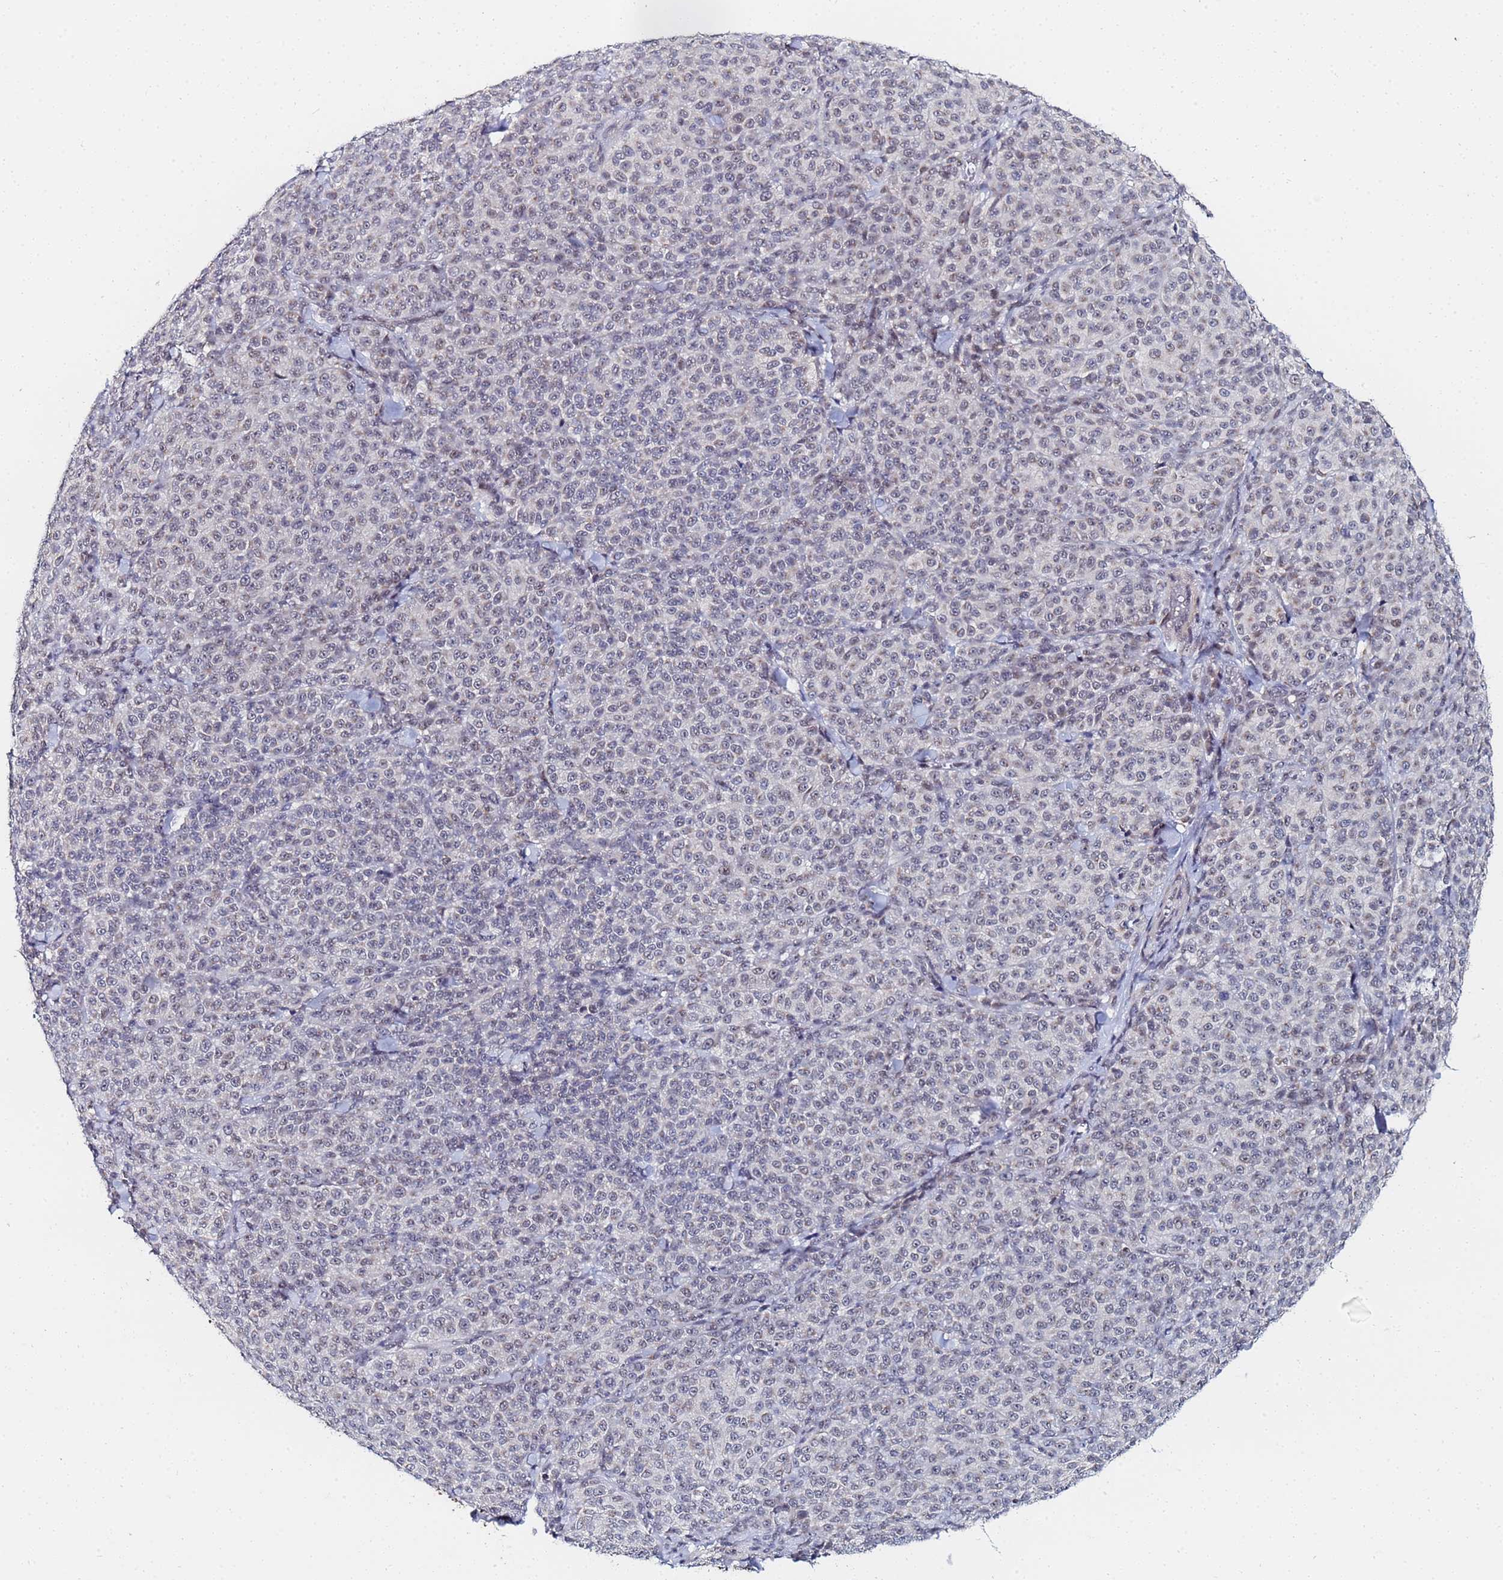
{"staining": {"intensity": "negative", "quantity": "none", "location": "none"}, "tissue": "melanoma", "cell_type": "Tumor cells", "image_type": "cancer", "snomed": [{"axis": "morphology", "description": "Normal tissue, NOS"}, {"axis": "morphology", "description": "Malignant melanoma, NOS"}, {"axis": "topography", "description": "Skin"}], "caption": "This is a histopathology image of immunohistochemistry staining of malignant melanoma, which shows no staining in tumor cells. (DAB IHC, high magnification).", "gene": "MTCL1", "patient": {"sex": "female", "age": 34}}